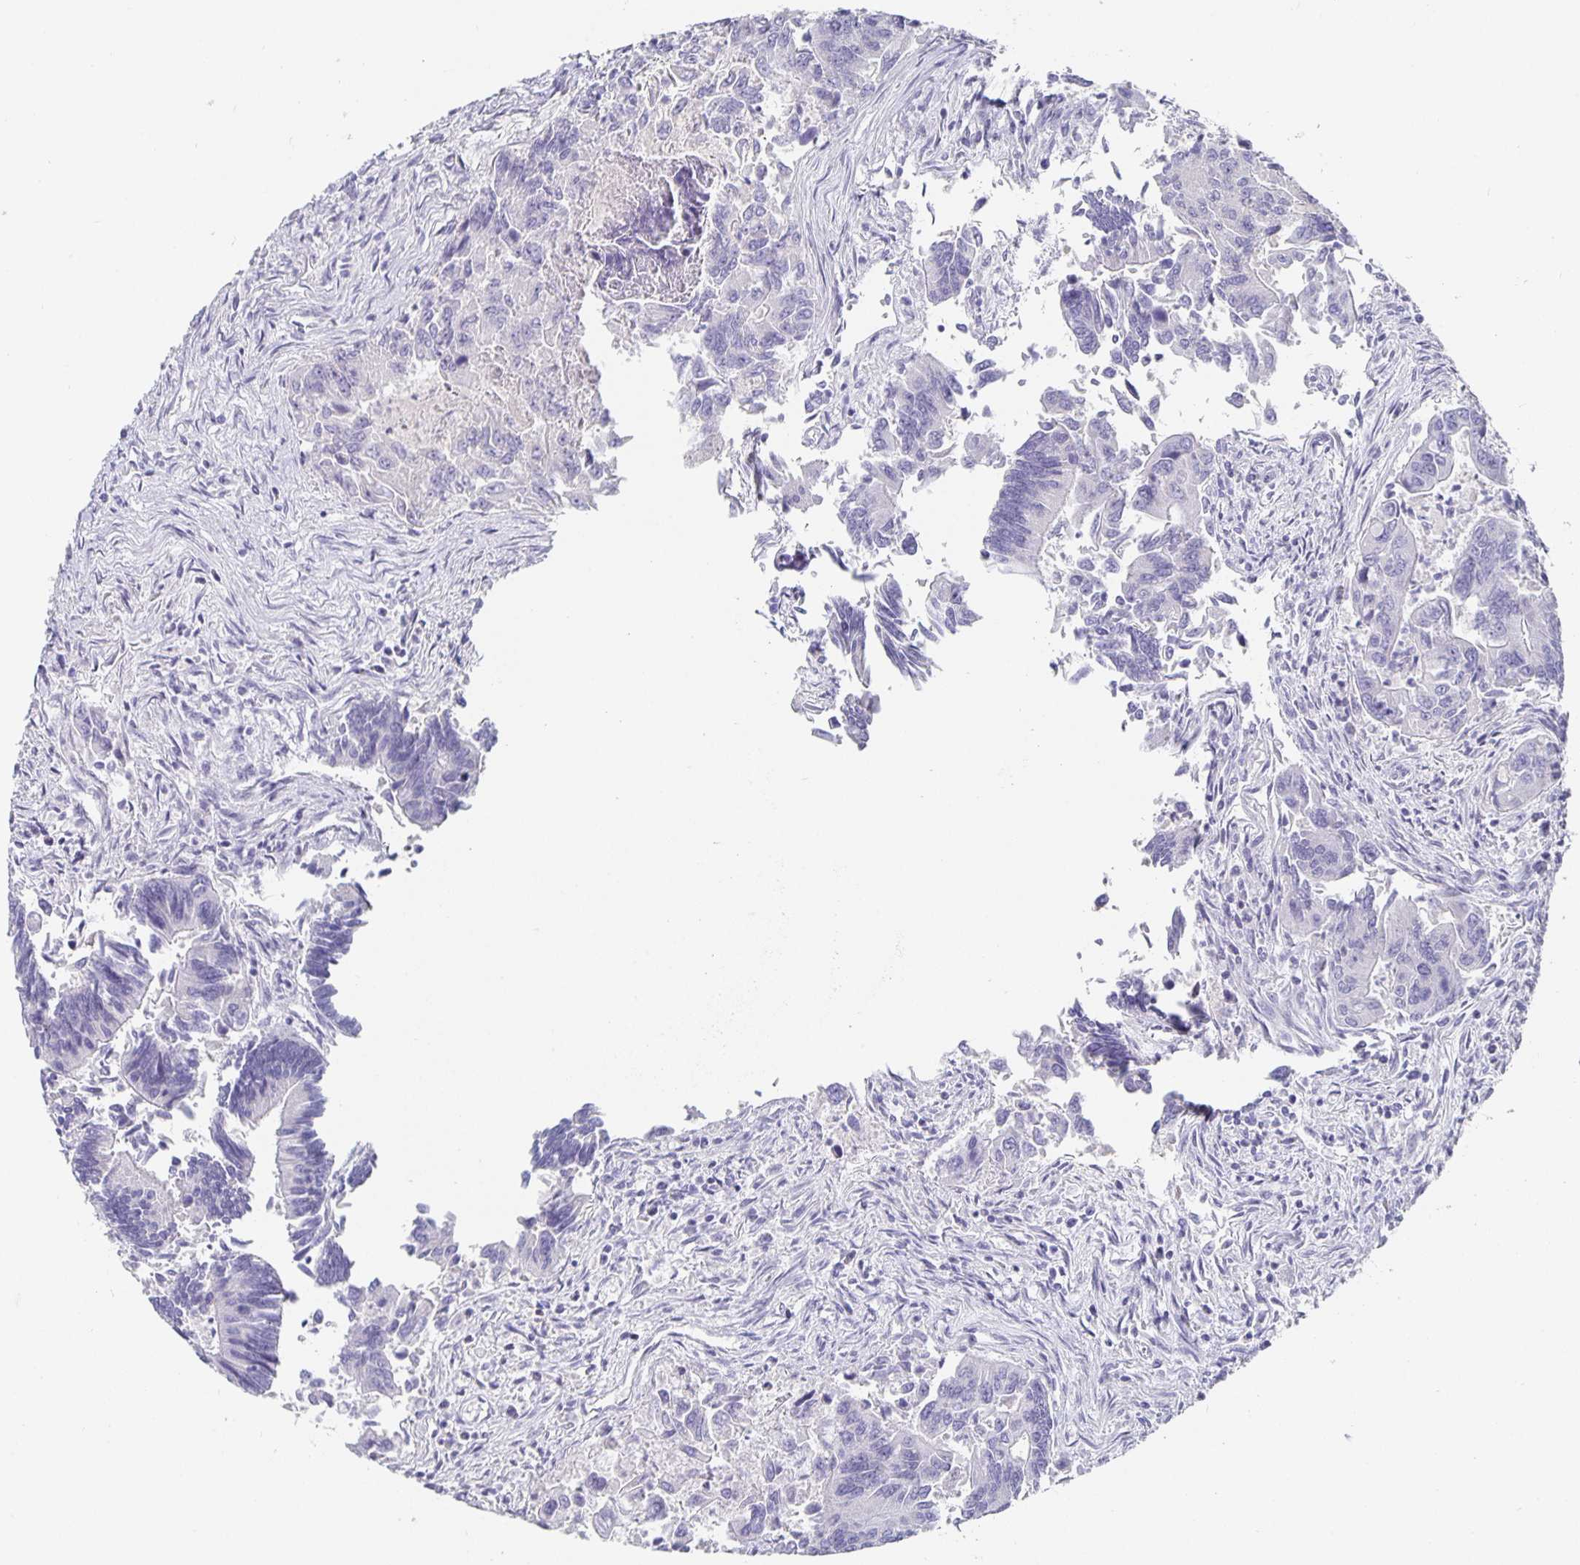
{"staining": {"intensity": "negative", "quantity": "none", "location": "none"}, "tissue": "colorectal cancer", "cell_type": "Tumor cells", "image_type": "cancer", "snomed": [{"axis": "morphology", "description": "Adenocarcinoma, NOS"}, {"axis": "topography", "description": "Colon"}], "caption": "Tumor cells show no significant protein staining in colorectal adenocarcinoma.", "gene": "CHGA", "patient": {"sex": "female", "age": 67}}